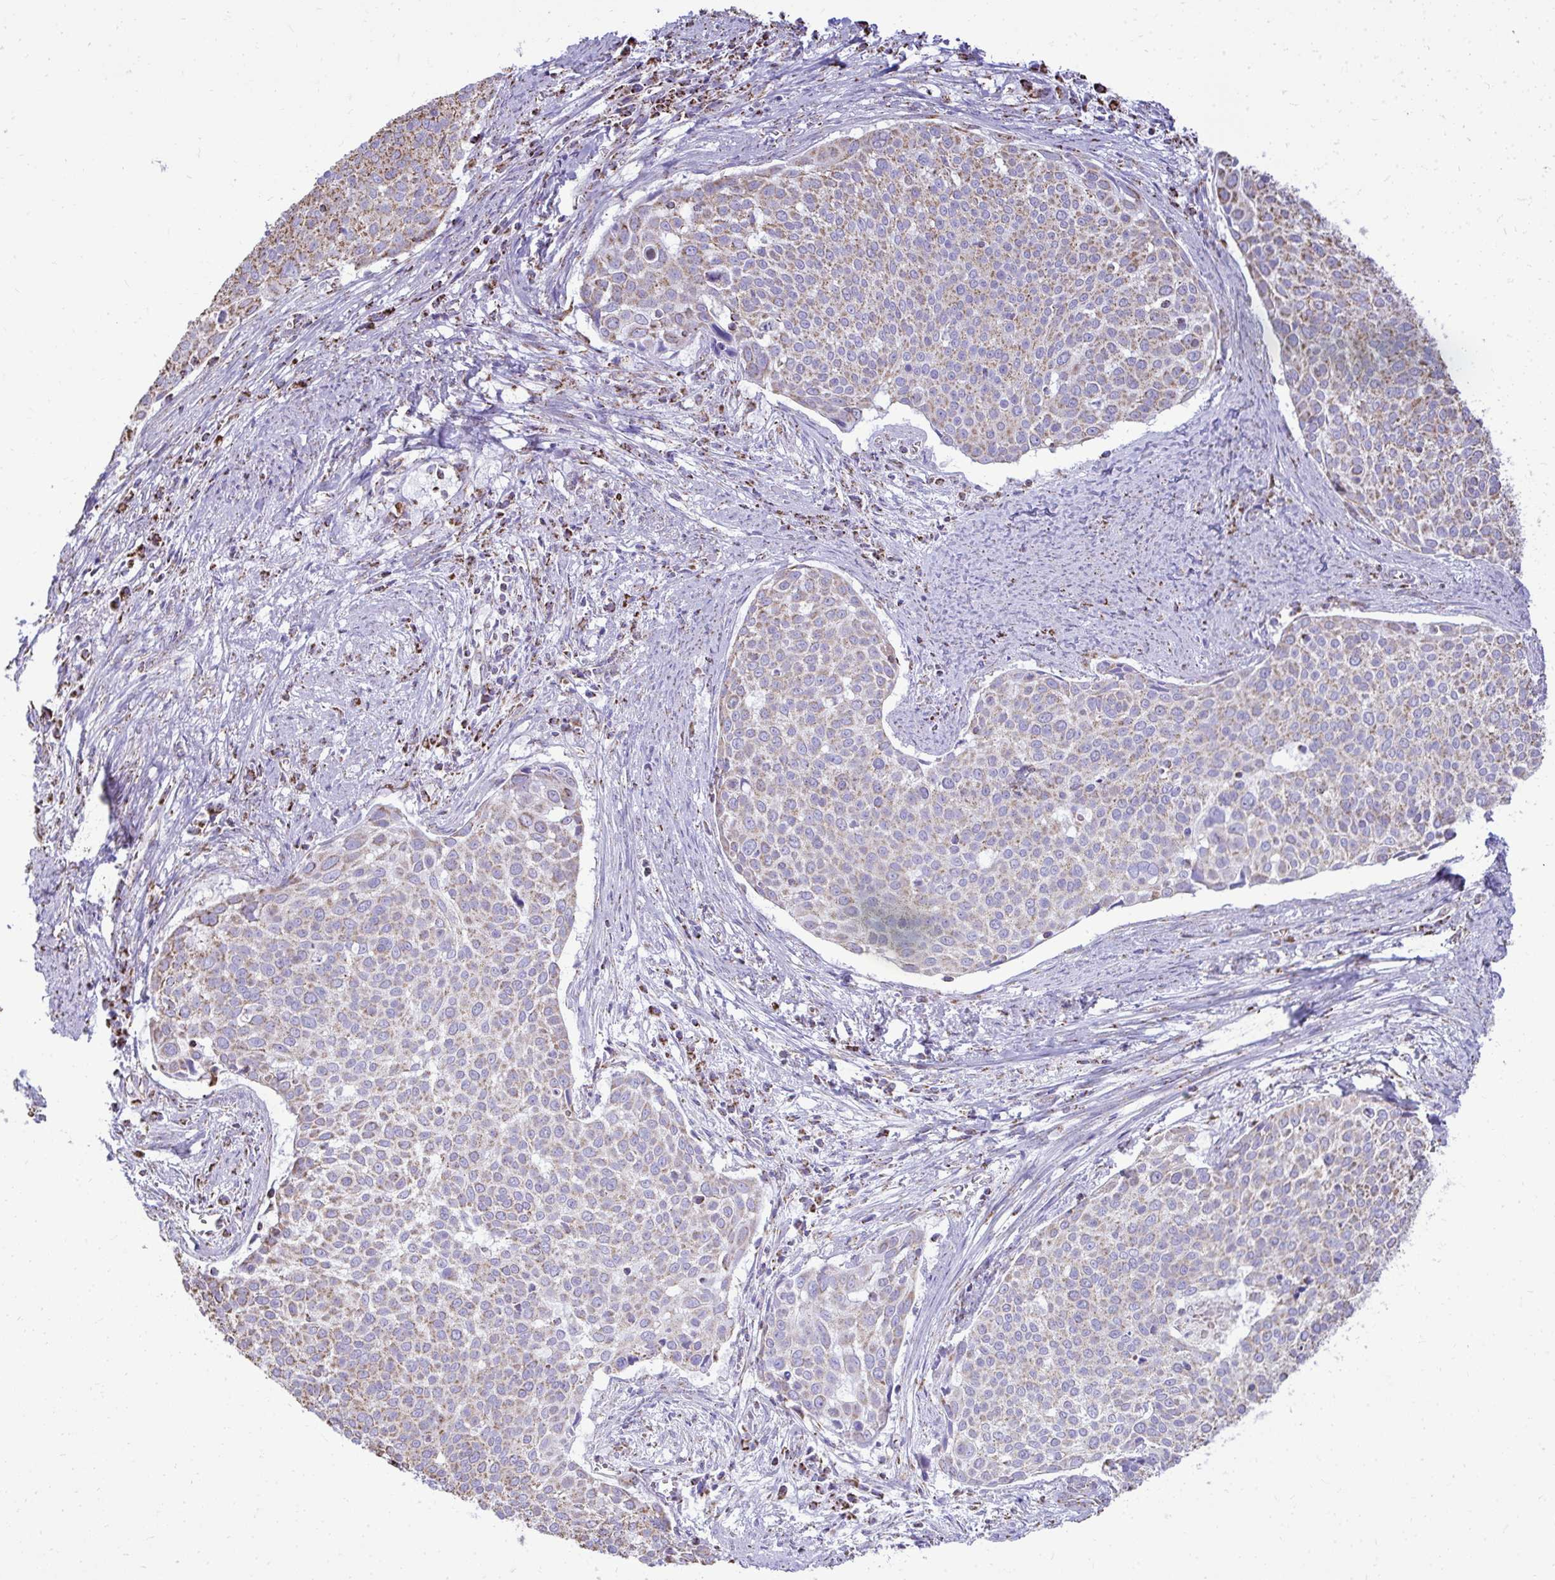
{"staining": {"intensity": "weak", "quantity": "25%-75%", "location": "cytoplasmic/membranous"}, "tissue": "cervical cancer", "cell_type": "Tumor cells", "image_type": "cancer", "snomed": [{"axis": "morphology", "description": "Squamous cell carcinoma, NOS"}, {"axis": "topography", "description": "Cervix"}], "caption": "Cervical cancer (squamous cell carcinoma) stained for a protein (brown) demonstrates weak cytoplasmic/membranous positive expression in about 25%-75% of tumor cells.", "gene": "MPZL2", "patient": {"sex": "female", "age": 39}}